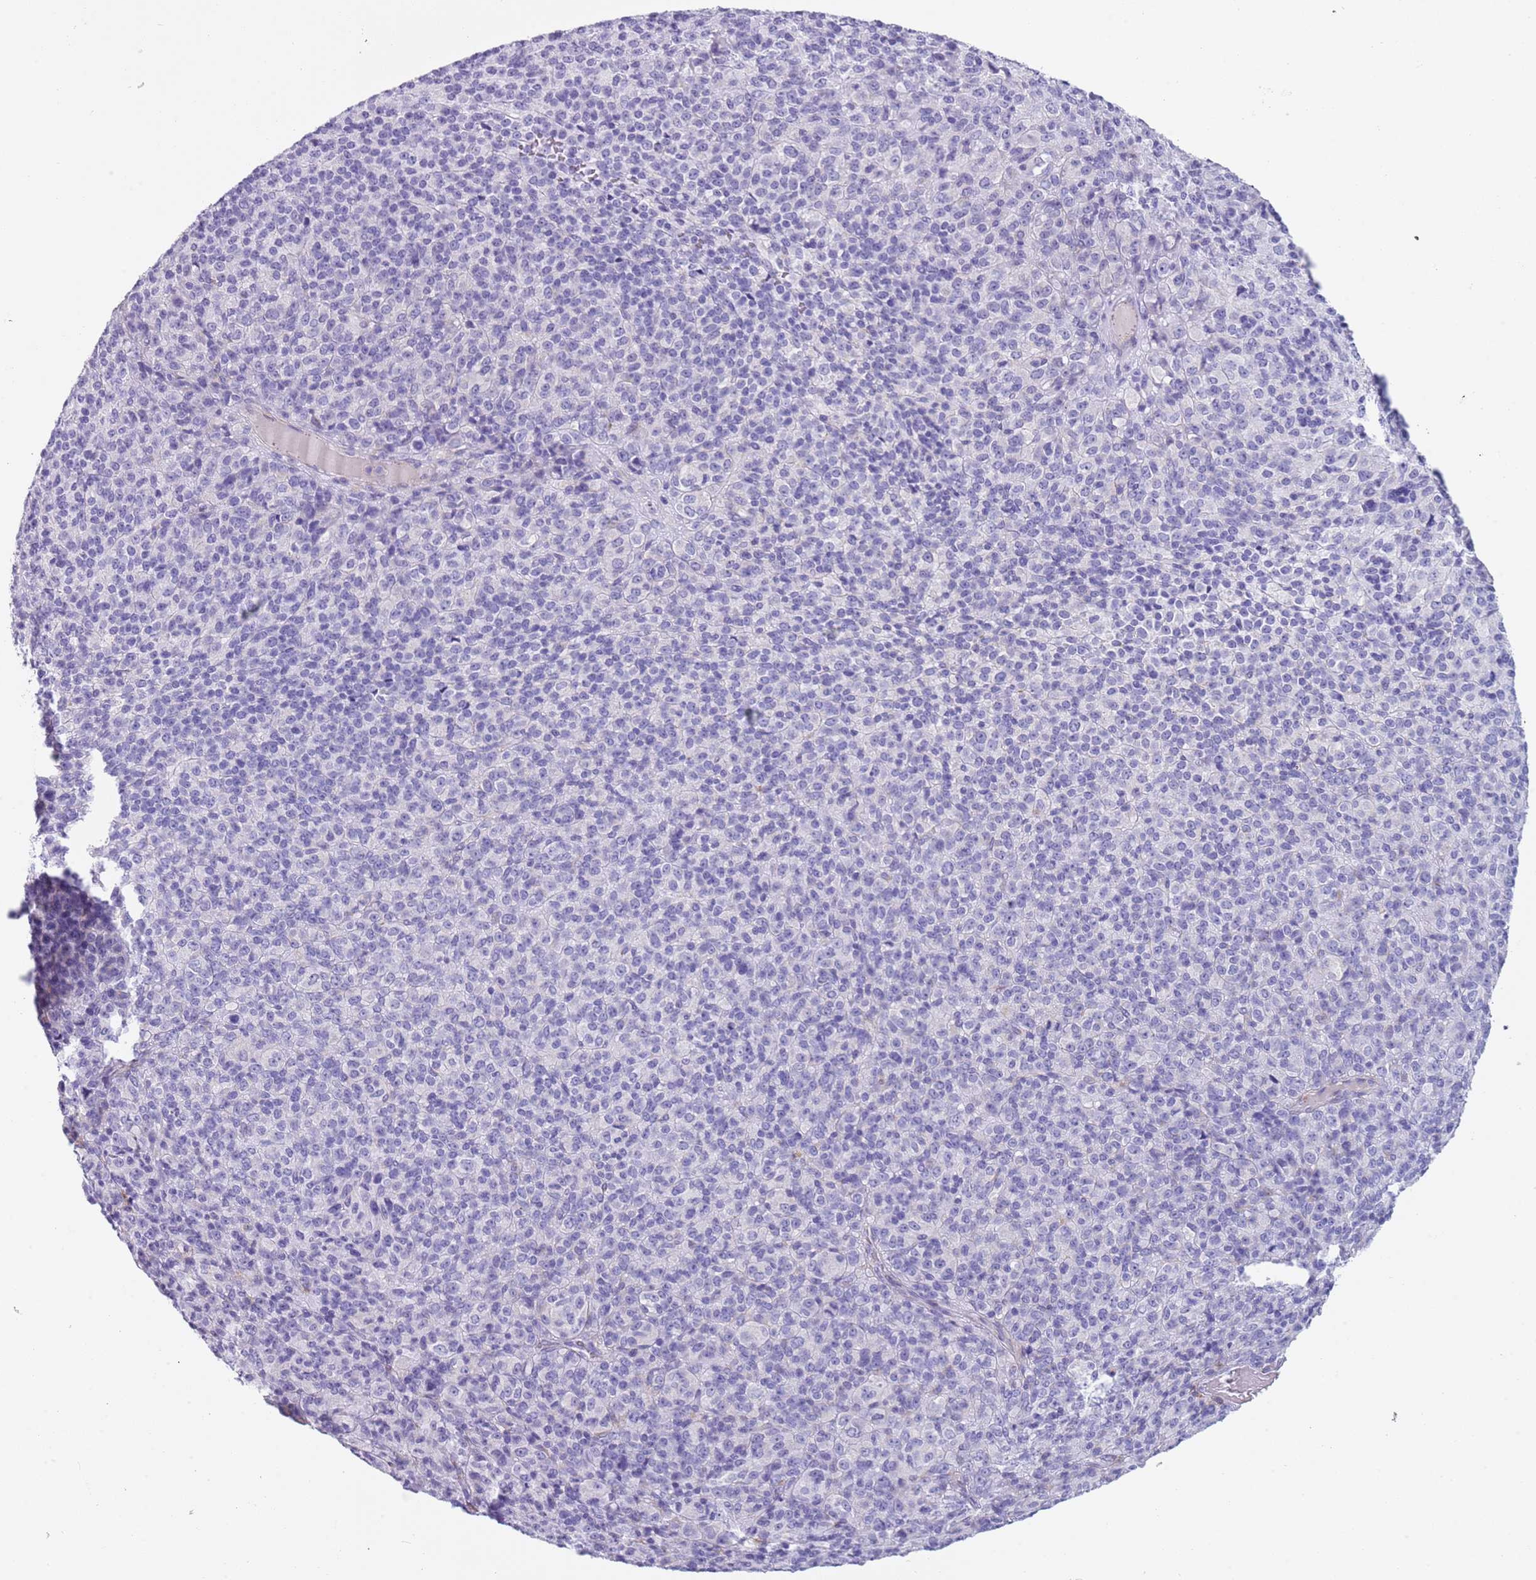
{"staining": {"intensity": "negative", "quantity": "none", "location": "none"}, "tissue": "melanoma", "cell_type": "Tumor cells", "image_type": "cancer", "snomed": [{"axis": "morphology", "description": "Malignant melanoma, Metastatic site"}, {"axis": "topography", "description": "Brain"}], "caption": "A photomicrograph of melanoma stained for a protein demonstrates no brown staining in tumor cells. (Brightfield microscopy of DAB (3,3'-diaminobenzidine) immunohistochemistry (IHC) at high magnification).", "gene": "NBPF20", "patient": {"sex": "female", "age": 56}}